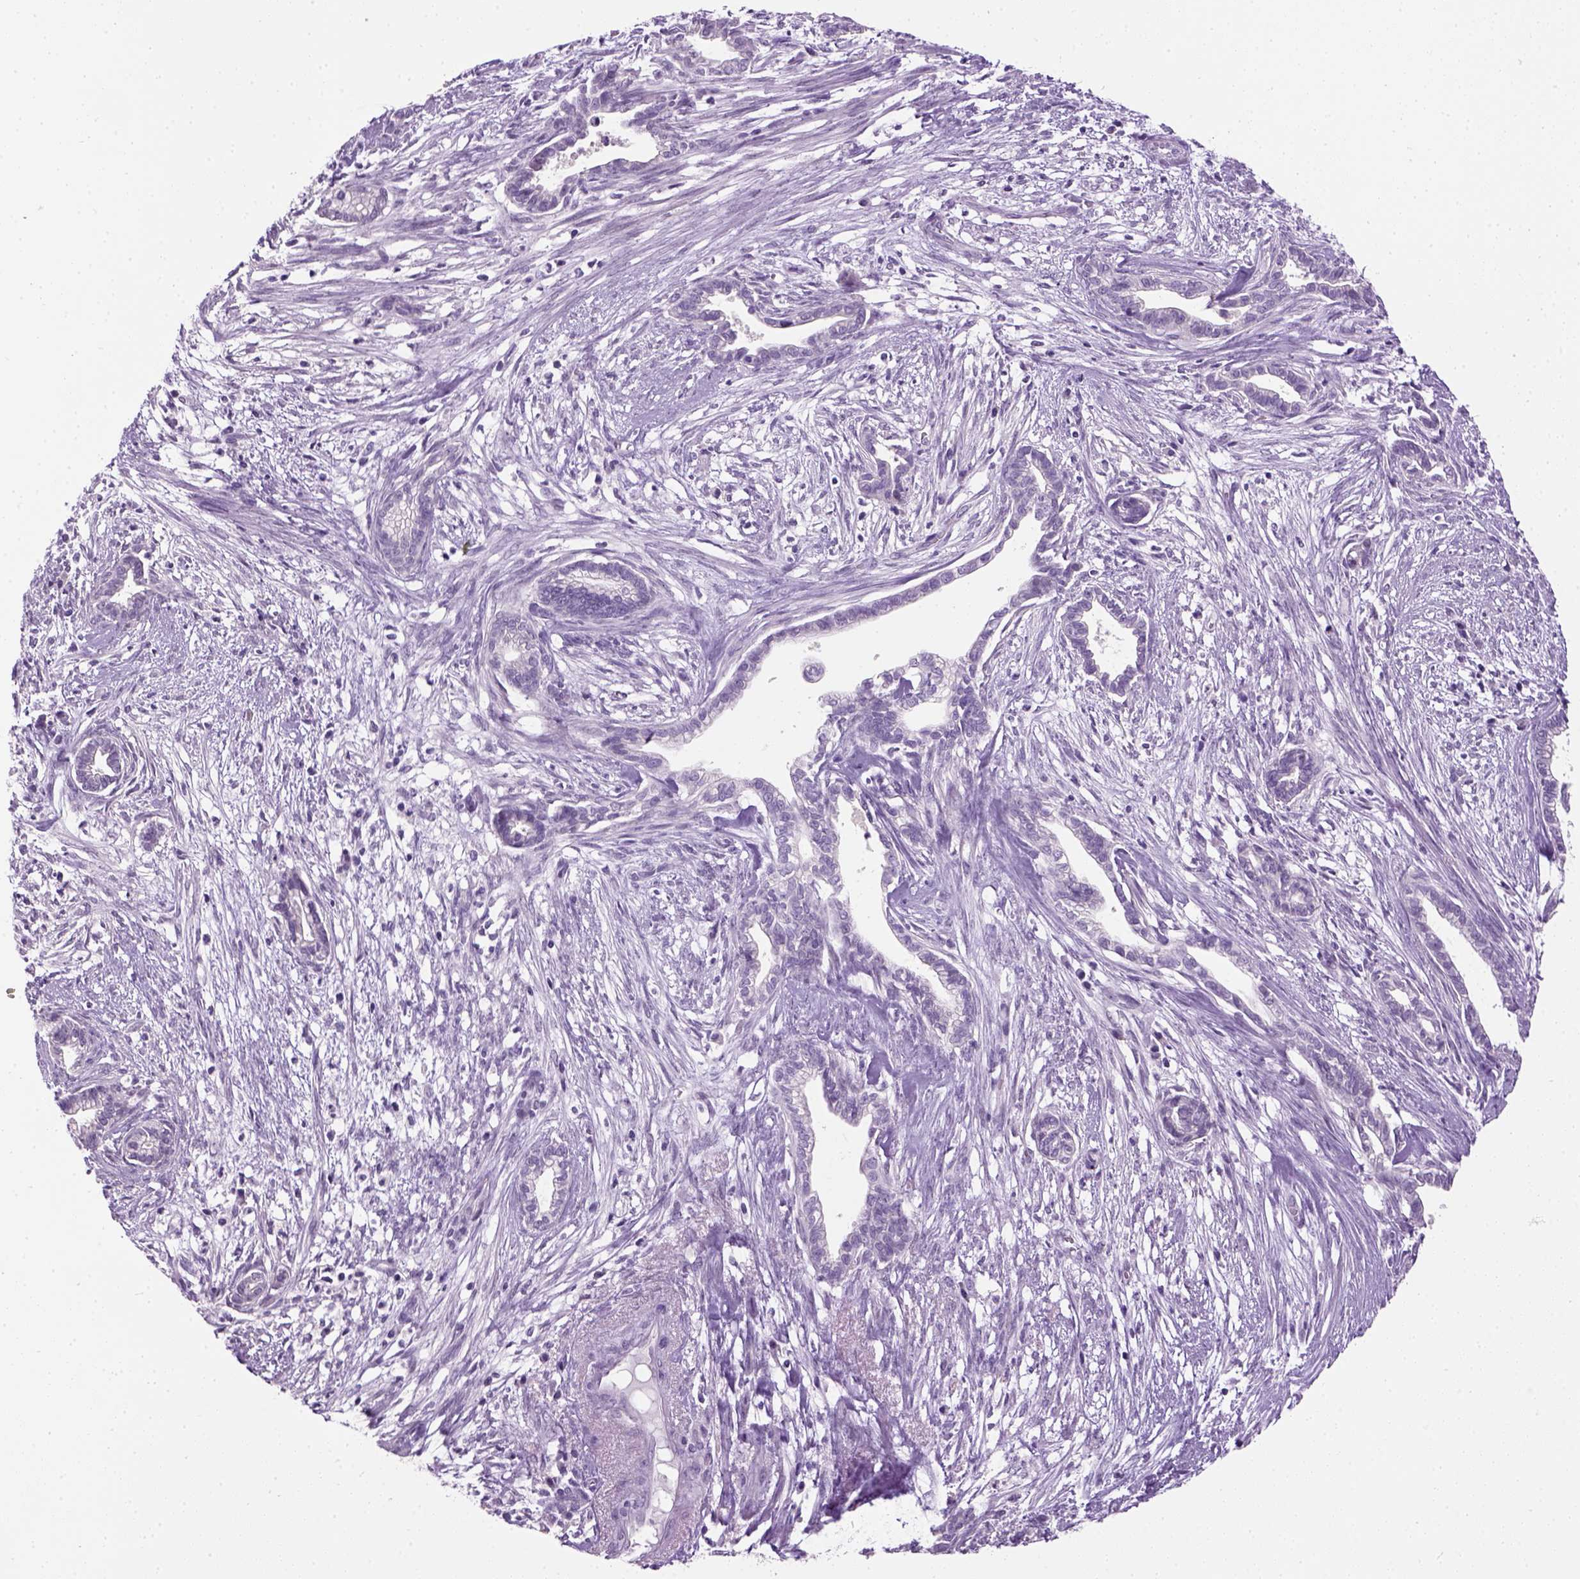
{"staining": {"intensity": "negative", "quantity": "none", "location": "none"}, "tissue": "cervical cancer", "cell_type": "Tumor cells", "image_type": "cancer", "snomed": [{"axis": "morphology", "description": "Adenocarcinoma, NOS"}, {"axis": "topography", "description": "Cervix"}], "caption": "Tumor cells are negative for brown protein staining in cervical cancer. (Brightfield microscopy of DAB (3,3'-diaminobenzidine) IHC at high magnification).", "gene": "GABRB2", "patient": {"sex": "female", "age": 62}}